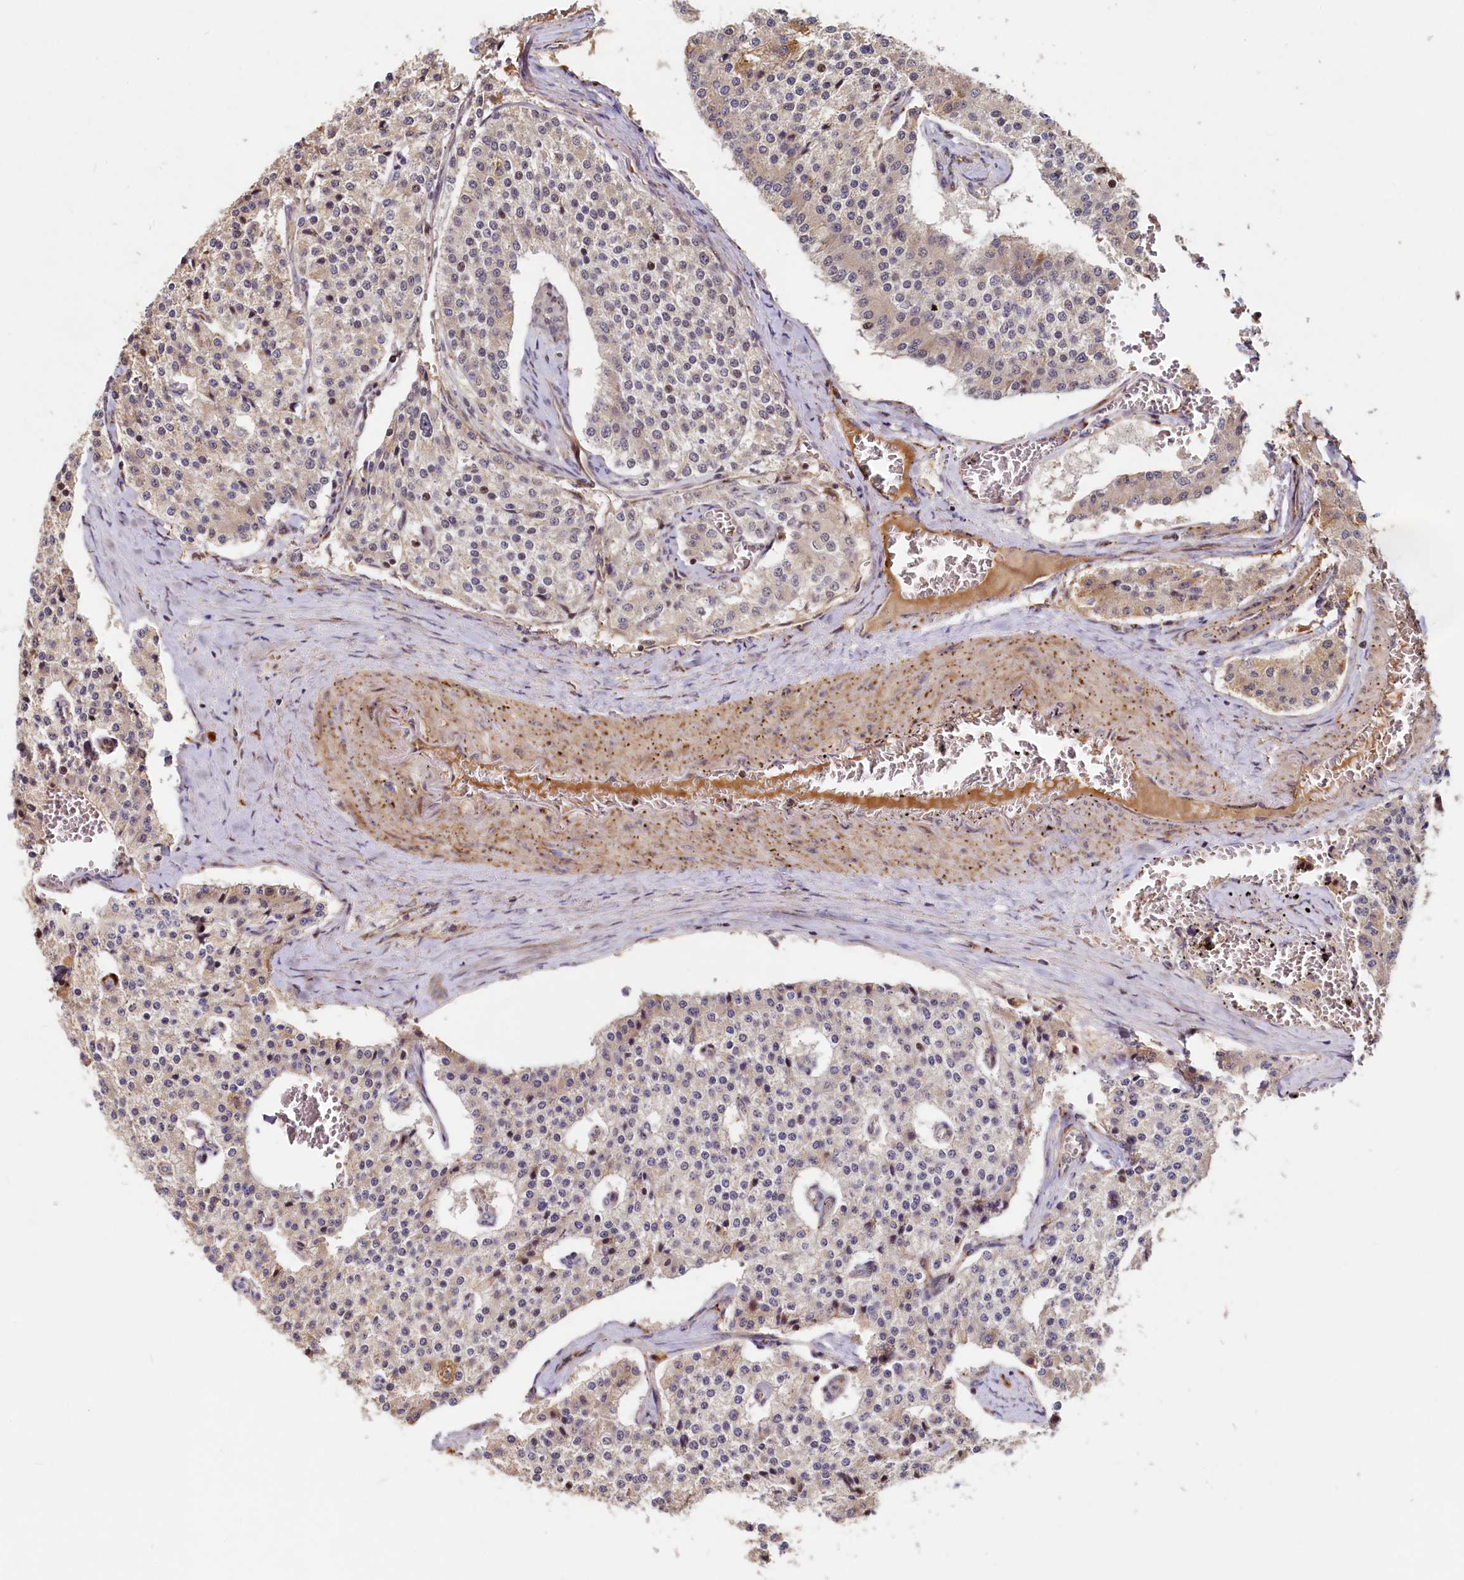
{"staining": {"intensity": "weak", "quantity": "25%-75%", "location": "cytoplasmic/membranous"}, "tissue": "carcinoid", "cell_type": "Tumor cells", "image_type": "cancer", "snomed": [{"axis": "morphology", "description": "Carcinoid, malignant, NOS"}, {"axis": "topography", "description": "Colon"}], "caption": "Carcinoid stained with a protein marker shows weak staining in tumor cells.", "gene": "TRIM23", "patient": {"sex": "female", "age": 52}}